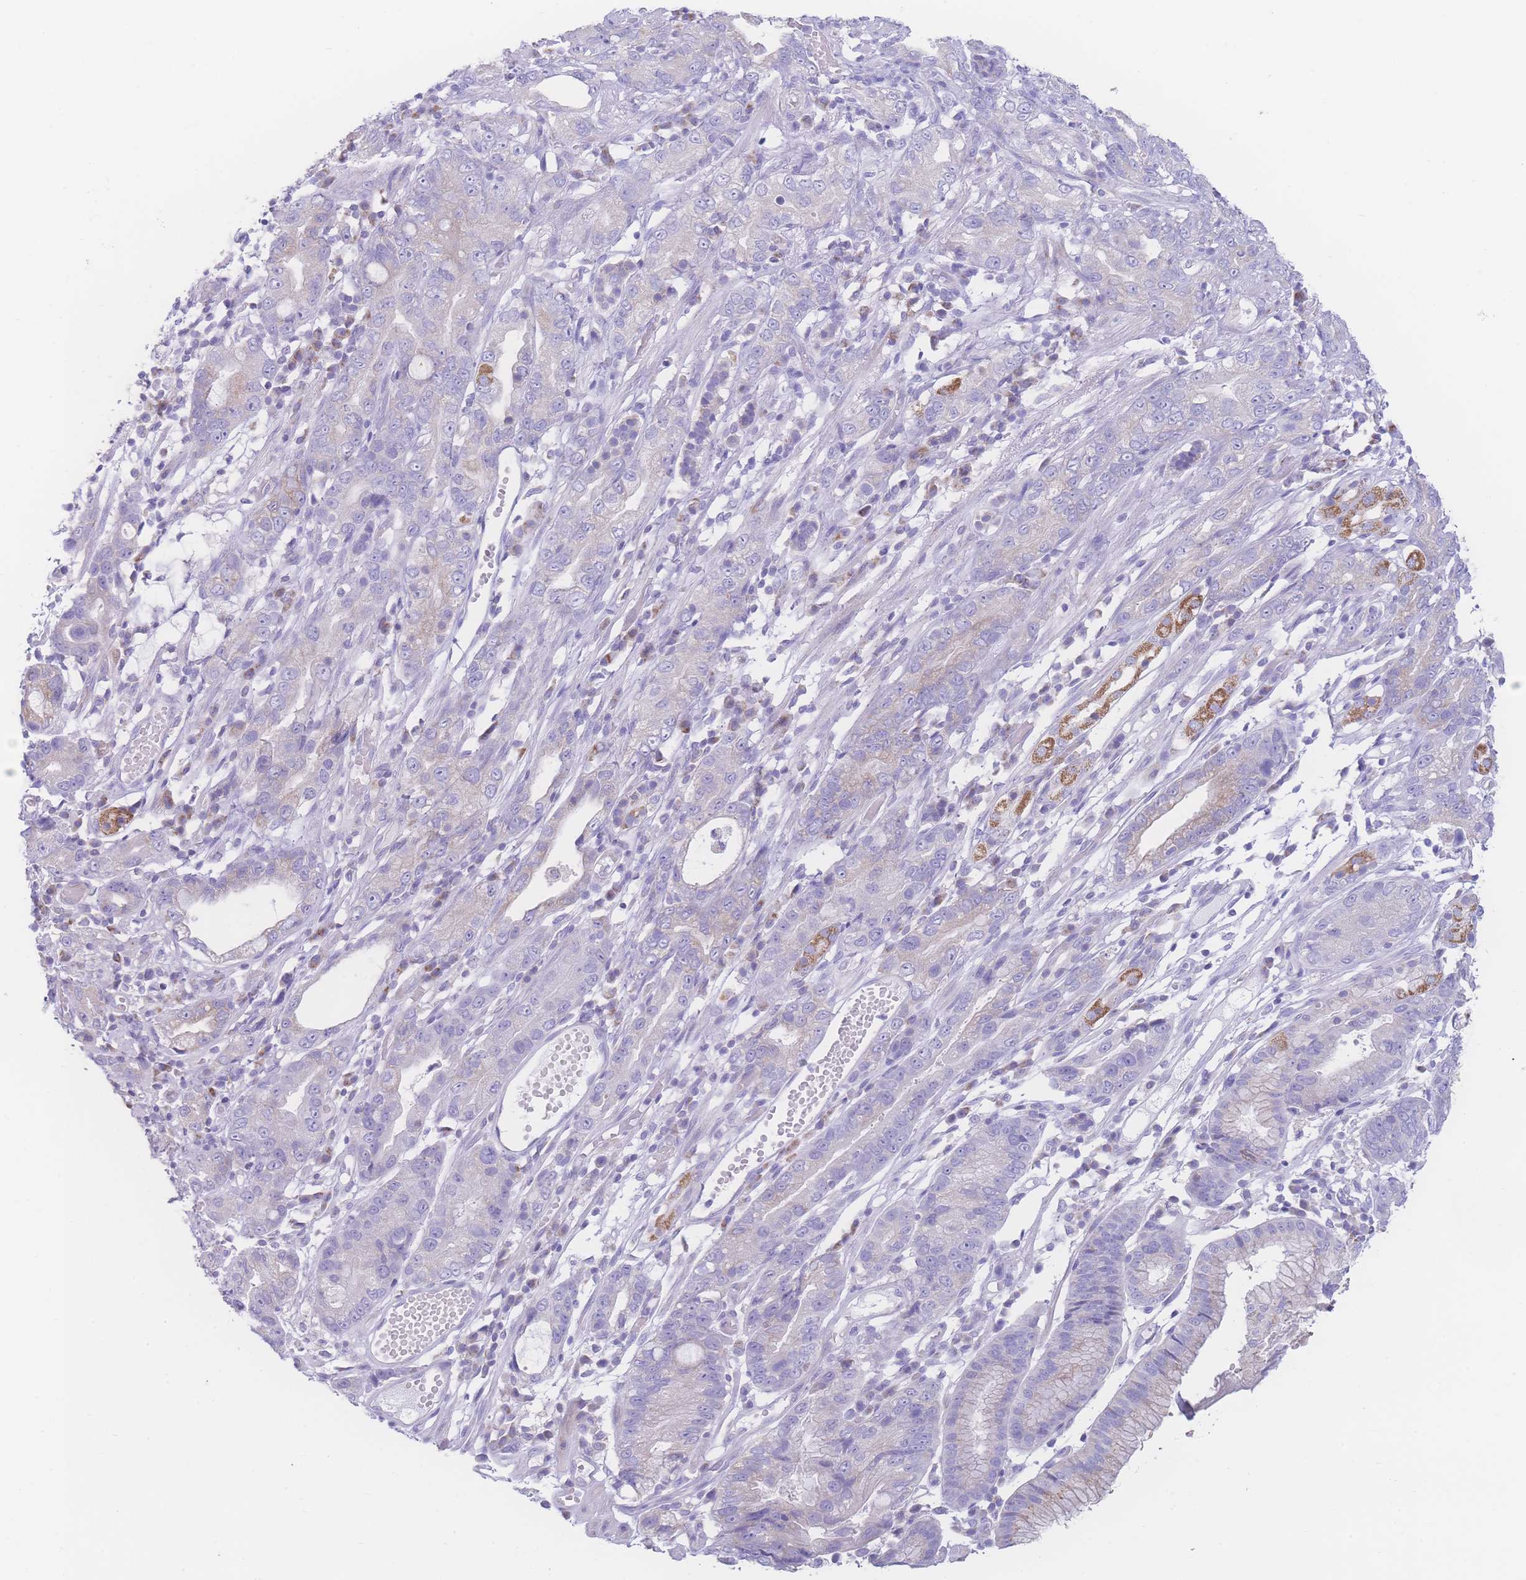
{"staining": {"intensity": "negative", "quantity": "none", "location": "none"}, "tissue": "stomach cancer", "cell_type": "Tumor cells", "image_type": "cancer", "snomed": [{"axis": "morphology", "description": "Adenocarcinoma, NOS"}, {"axis": "topography", "description": "Stomach"}], "caption": "This histopathology image is of adenocarcinoma (stomach) stained with immunohistochemistry to label a protein in brown with the nuclei are counter-stained blue. There is no positivity in tumor cells. (DAB (3,3'-diaminobenzidine) immunohistochemistry (IHC), high magnification).", "gene": "NBEAL1", "patient": {"sex": "male", "age": 55}}